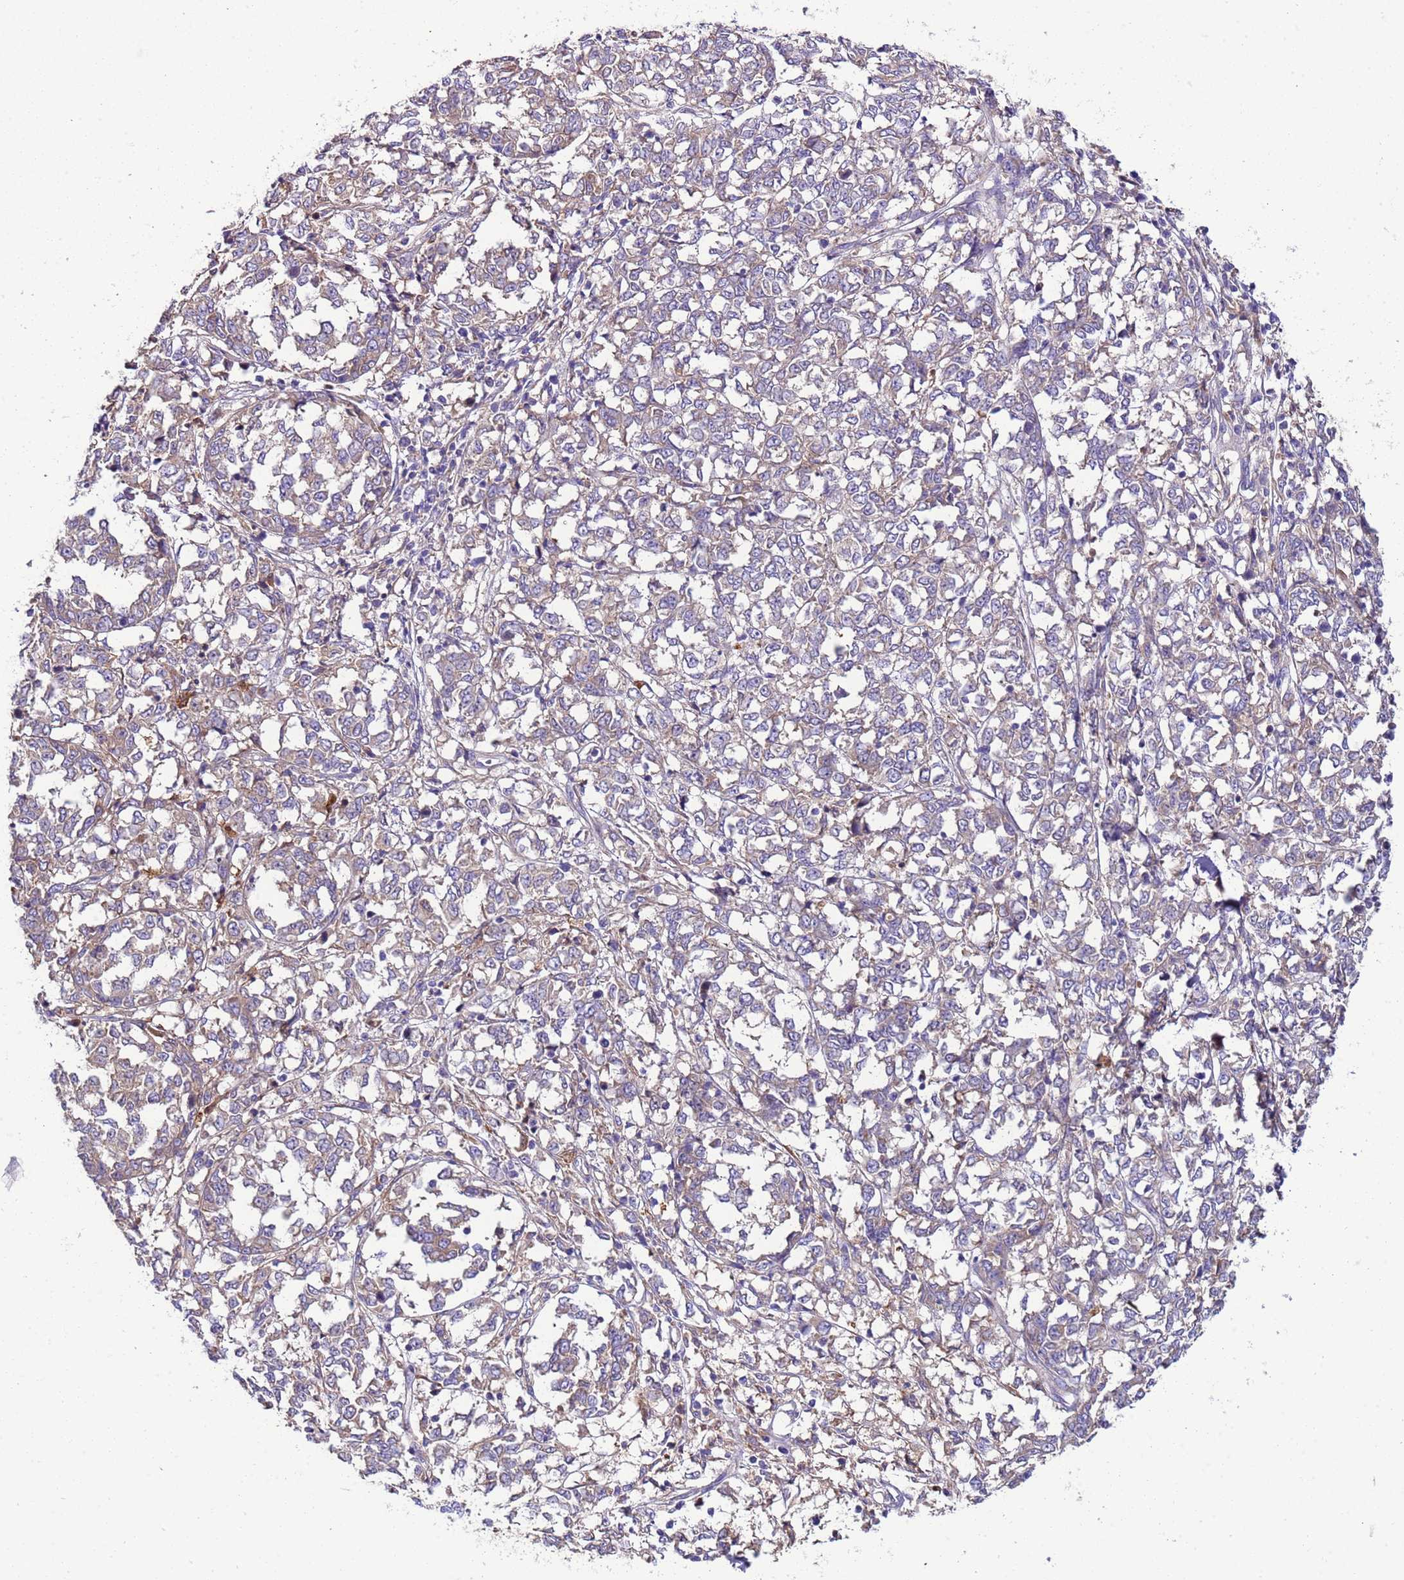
{"staining": {"intensity": "negative", "quantity": "none", "location": "none"}, "tissue": "melanoma", "cell_type": "Tumor cells", "image_type": "cancer", "snomed": [{"axis": "morphology", "description": "Malignant melanoma, NOS"}, {"axis": "topography", "description": "Skin"}], "caption": "This is an IHC photomicrograph of human malignant melanoma. There is no expression in tumor cells.", "gene": "PAQR7", "patient": {"sex": "female", "age": 72}}